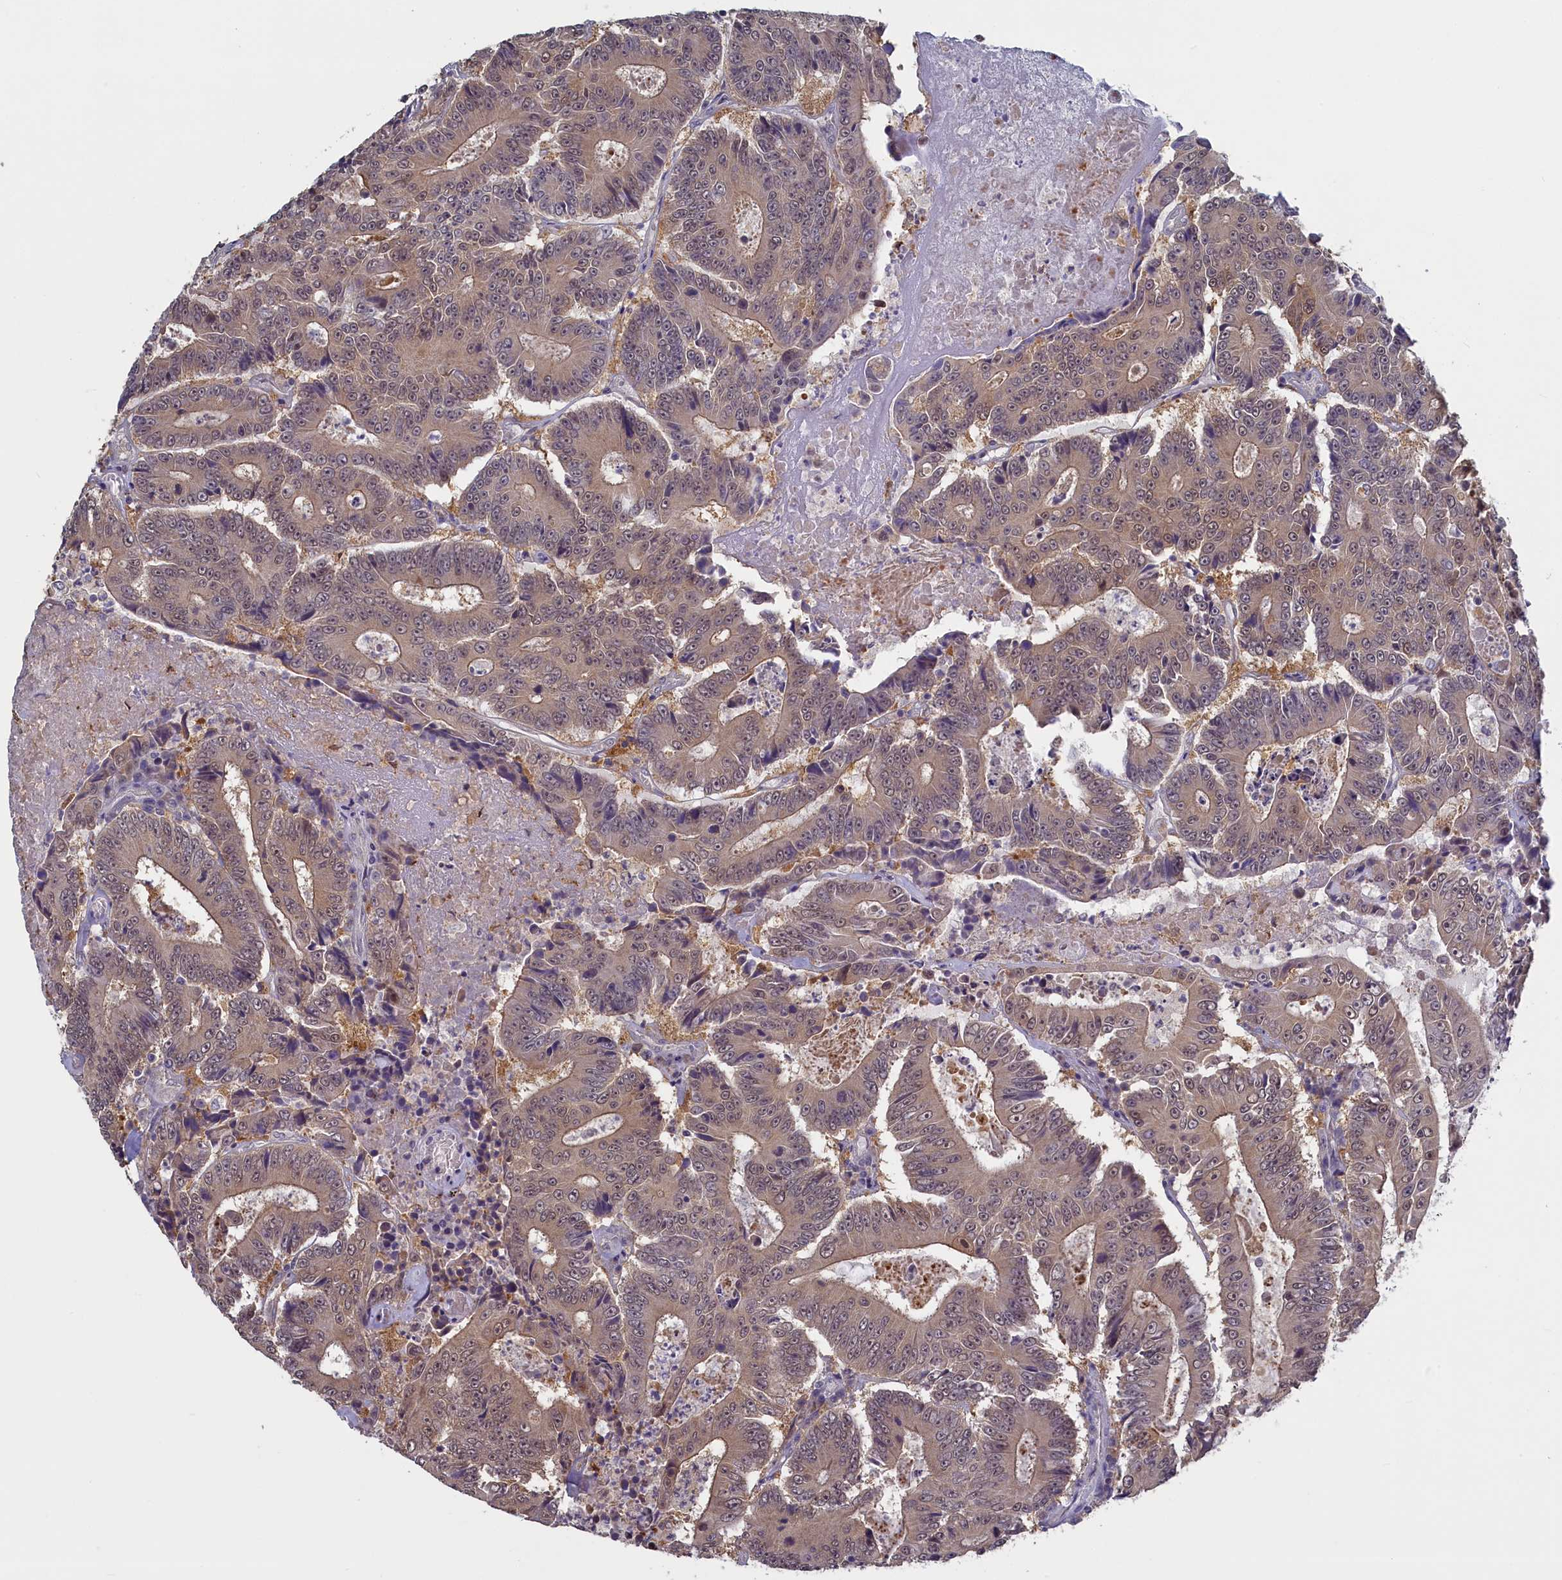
{"staining": {"intensity": "moderate", "quantity": ">75%", "location": "cytoplasmic/membranous,nuclear"}, "tissue": "colorectal cancer", "cell_type": "Tumor cells", "image_type": "cancer", "snomed": [{"axis": "morphology", "description": "Adenocarcinoma, NOS"}, {"axis": "topography", "description": "Colon"}], "caption": "Human colorectal cancer stained with a protein marker reveals moderate staining in tumor cells.", "gene": "UCHL3", "patient": {"sex": "male", "age": 83}}